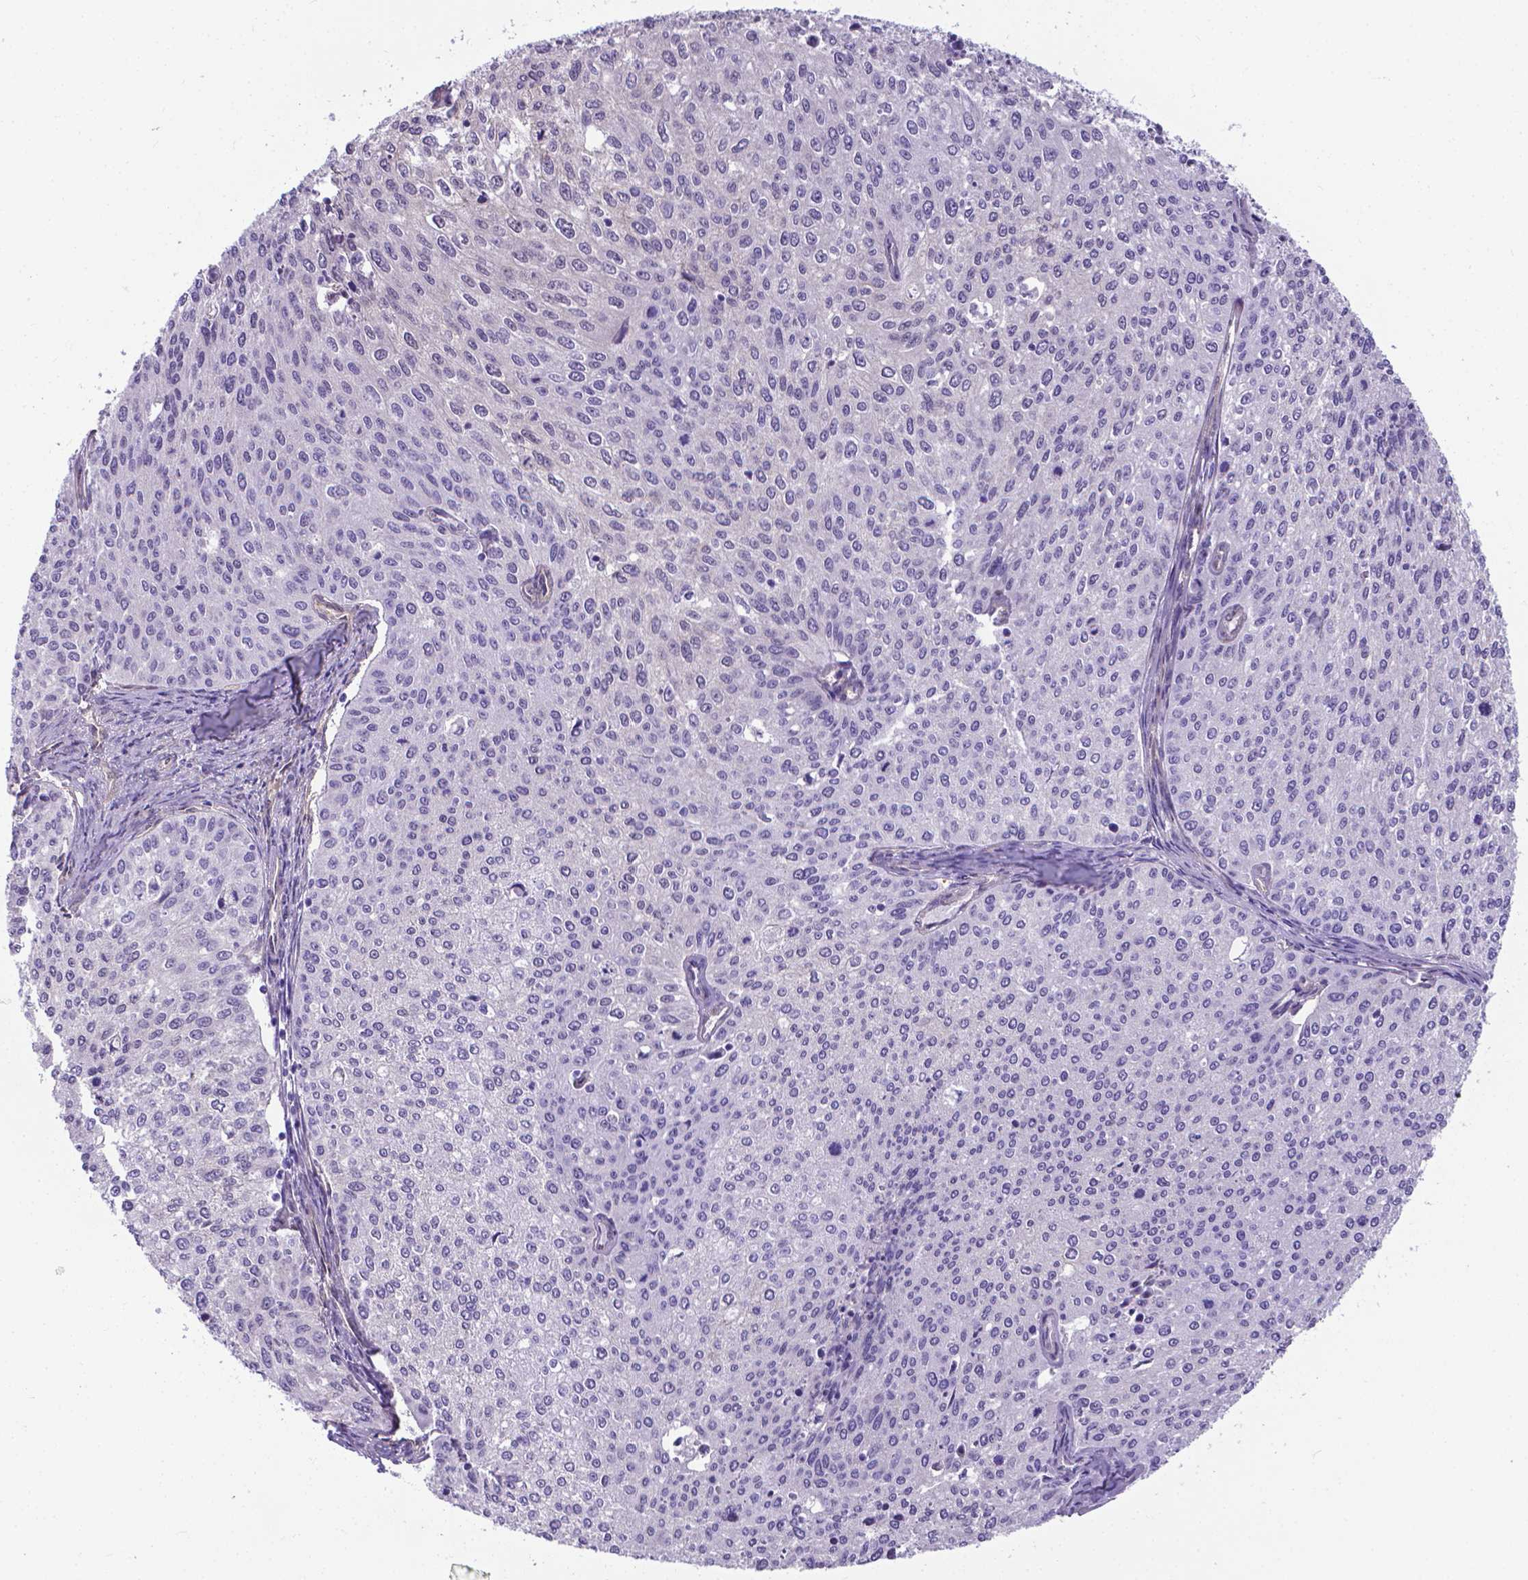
{"staining": {"intensity": "negative", "quantity": "none", "location": "none"}, "tissue": "cervical cancer", "cell_type": "Tumor cells", "image_type": "cancer", "snomed": [{"axis": "morphology", "description": "Squamous cell carcinoma, NOS"}, {"axis": "topography", "description": "Cervix"}], "caption": "DAB (3,3'-diaminobenzidine) immunohistochemical staining of human cervical squamous cell carcinoma shows no significant expression in tumor cells. (DAB immunohistochemistry (IHC) visualized using brightfield microscopy, high magnification).", "gene": "CLIC4", "patient": {"sex": "female", "age": 38}}